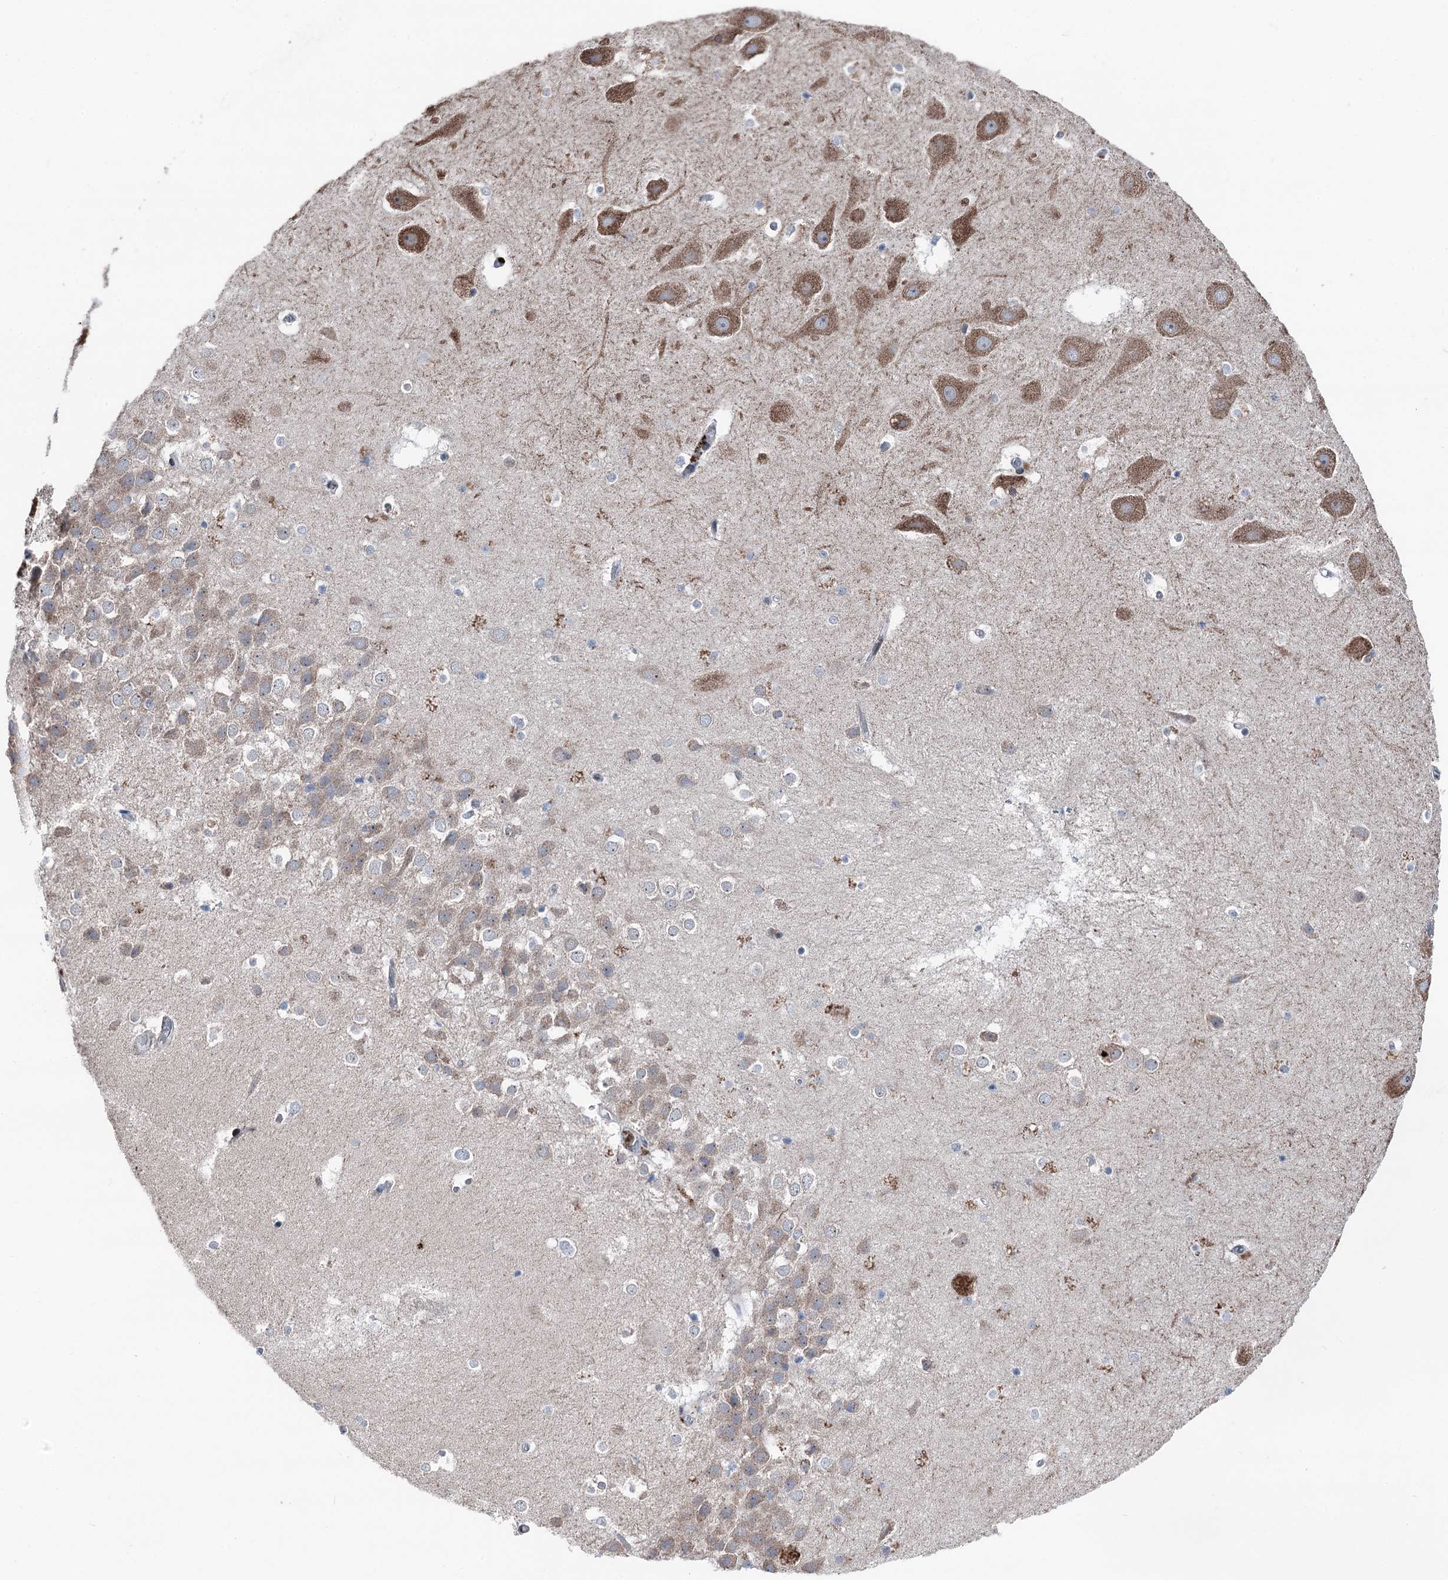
{"staining": {"intensity": "negative", "quantity": "none", "location": "none"}, "tissue": "hippocampus", "cell_type": "Glial cells", "image_type": "normal", "snomed": [{"axis": "morphology", "description": "Normal tissue, NOS"}, {"axis": "topography", "description": "Hippocampus"}], "caption": "Immunohistochemistry of benign human hippocampus shows no positivity in glial cells. (DAB immunohistochemistry with hematoxylin counter stain).", "gene": "MRPL14", "patient": {"sex": "female", "age": 52}}